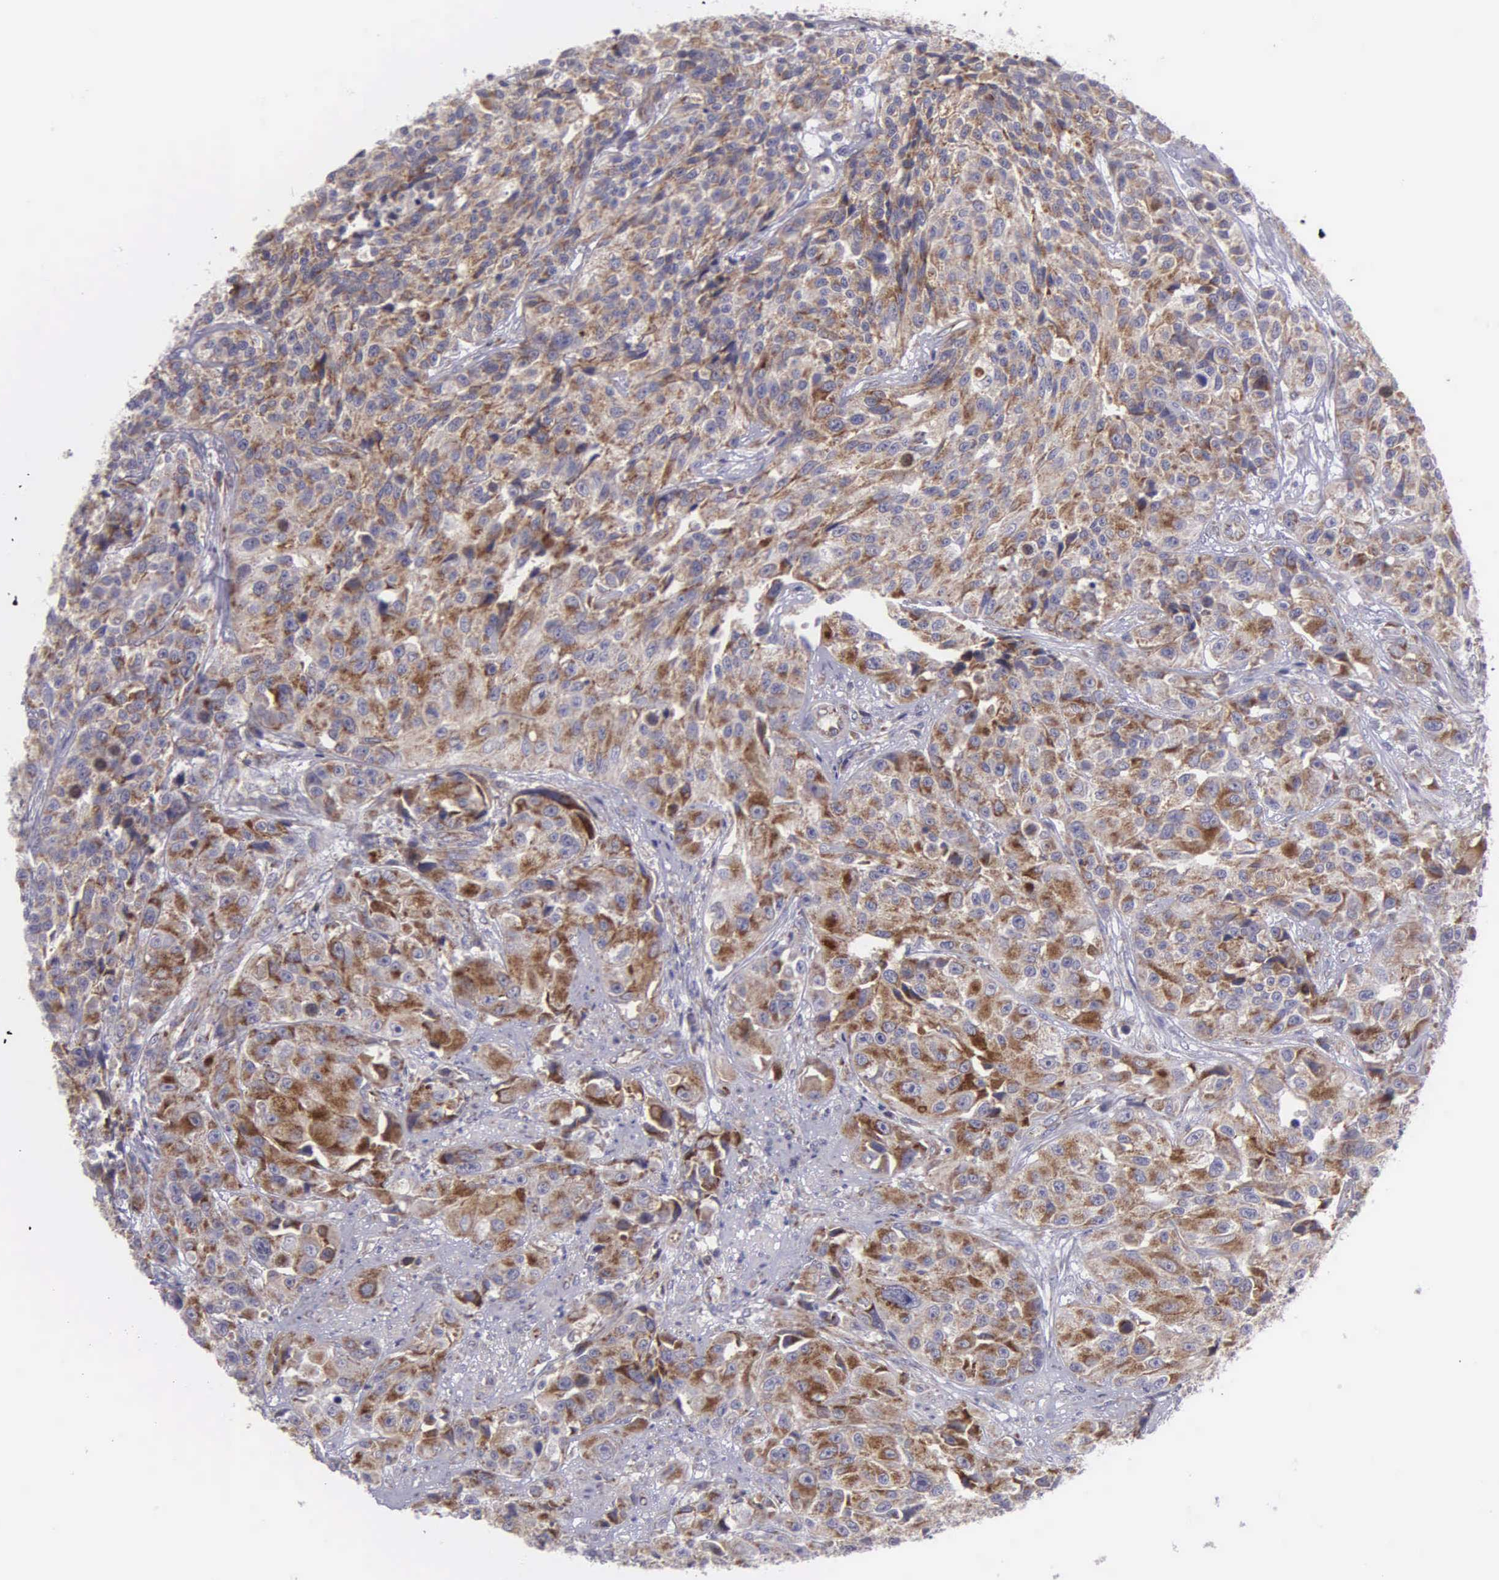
{"staining": {"intensity": "moderate", "quantity": ">75%", "location": "cytoplasmic/membranous"}, "tissue": "urothelial cancer", "cell_type": "Tumor cells", "image_type": "cancer", "snomed": [{"axis": "morphology", "description": "Urothelial carcinoma, High grade"}, {"axis": "topography", "description": "Urinary bladder"}], "caption": "Urothelial cancer was stained to show a protein in brown. There is medium levels of moderate cytoplasmic/membranous staining in about >75% of tumor cells.", "gene": "SYNJ2BP", "patient": {"sex": "female", "age": 81}}